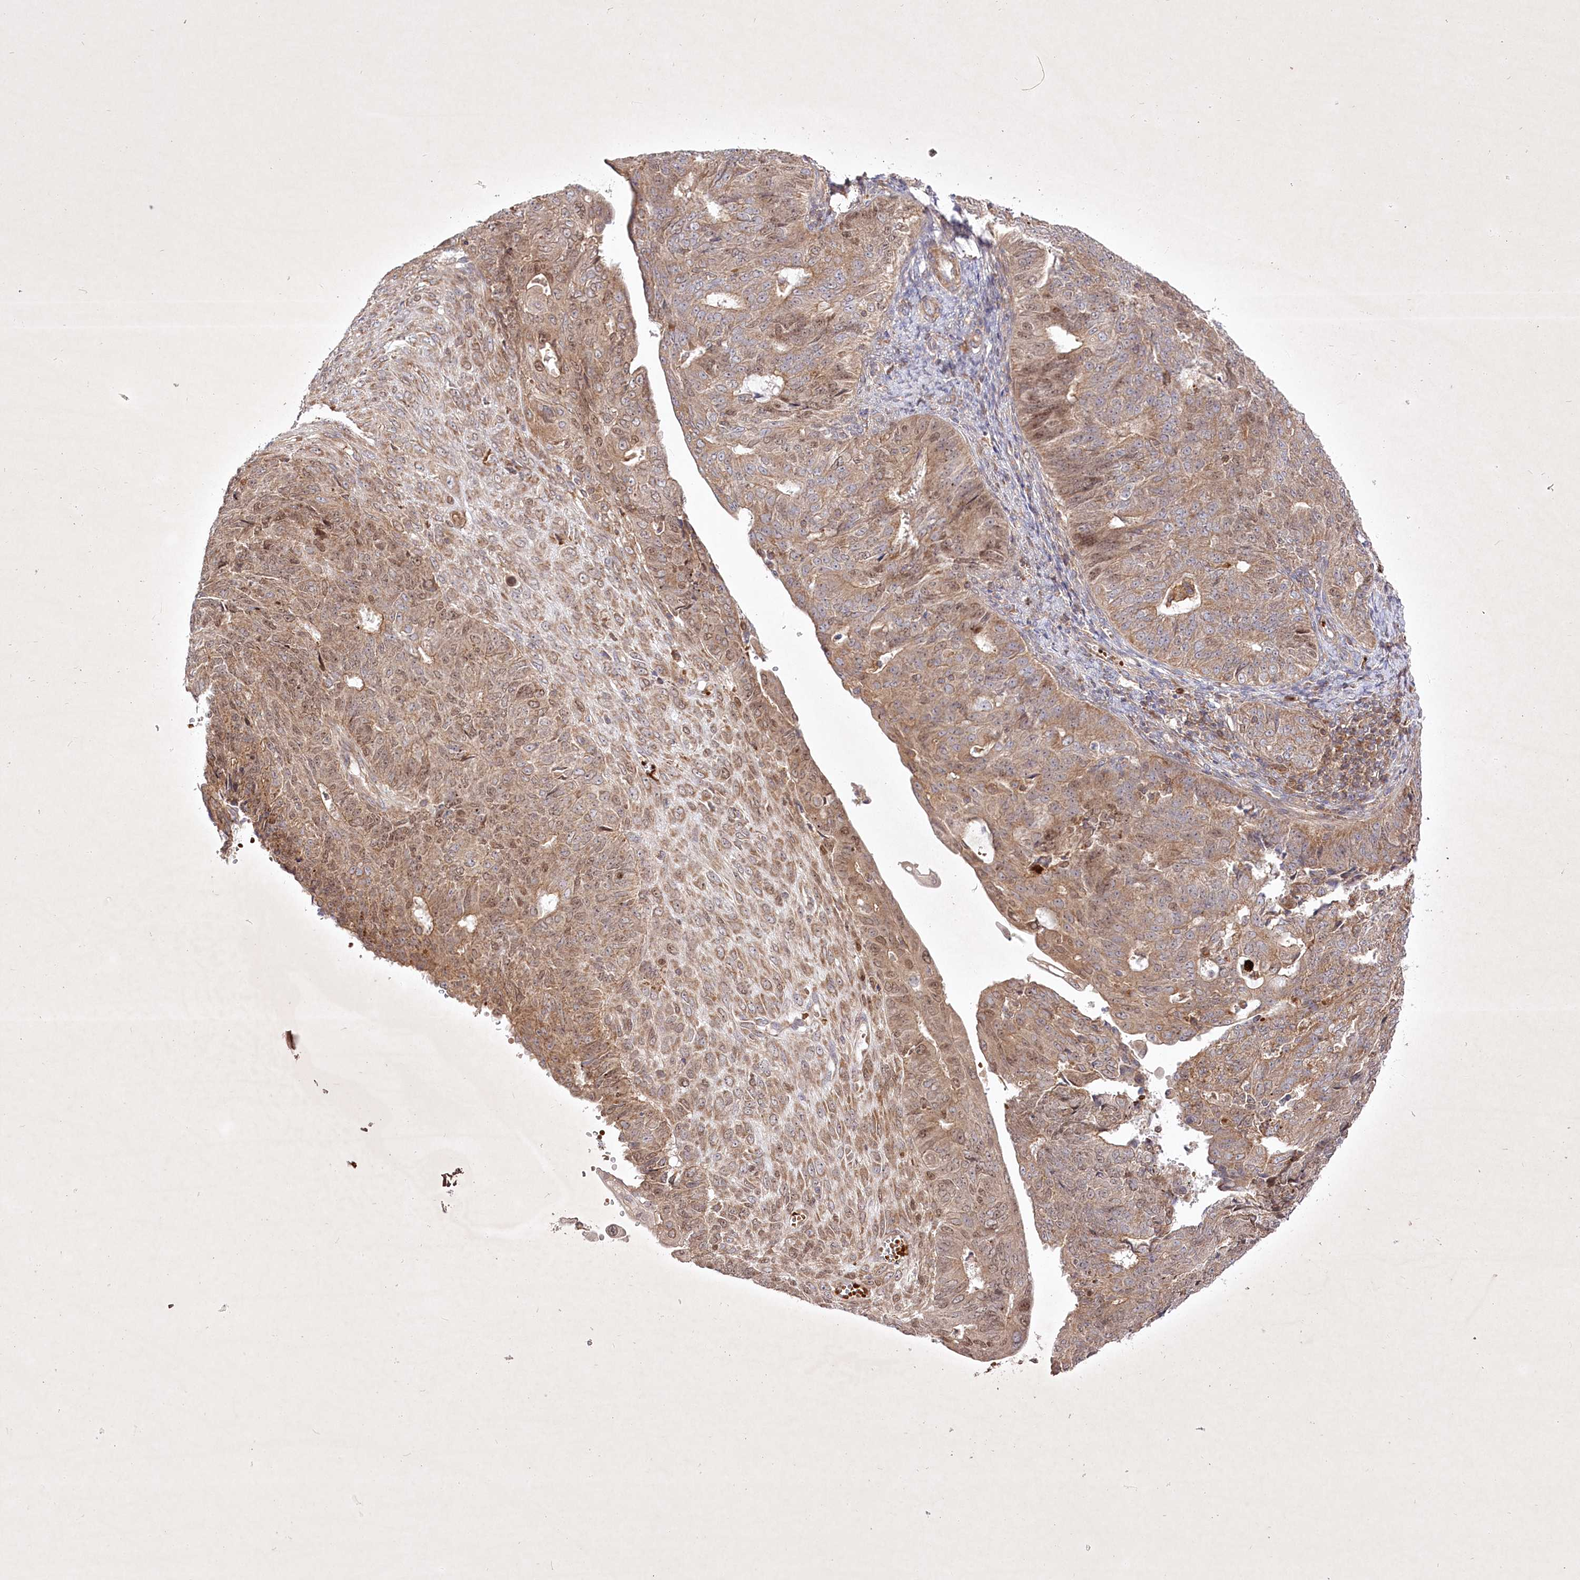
{"staining": {"intensity": "moderate", "quantity": ">75%", "location": "cytoplasmic/membranous,nuclear"}, "tissue": "endometrial cancer", "cell_type": "Tumor cells", "image_type": "cancer", "snomed": [{"axis": "morphology", "description": "Adenocarcinoma, NOS"}, {"axis": "topography", "description": "Endometrium"}], "caption": "DAB immunohistochemical staining of adenocarcinoma (endometrial) reveals moderate cytoplasmic/membranous and nuclear protein expression in approximately >75% of tumor cells.", "gene": "OPA1", "patient": {"sex": "female", "age": 32}}